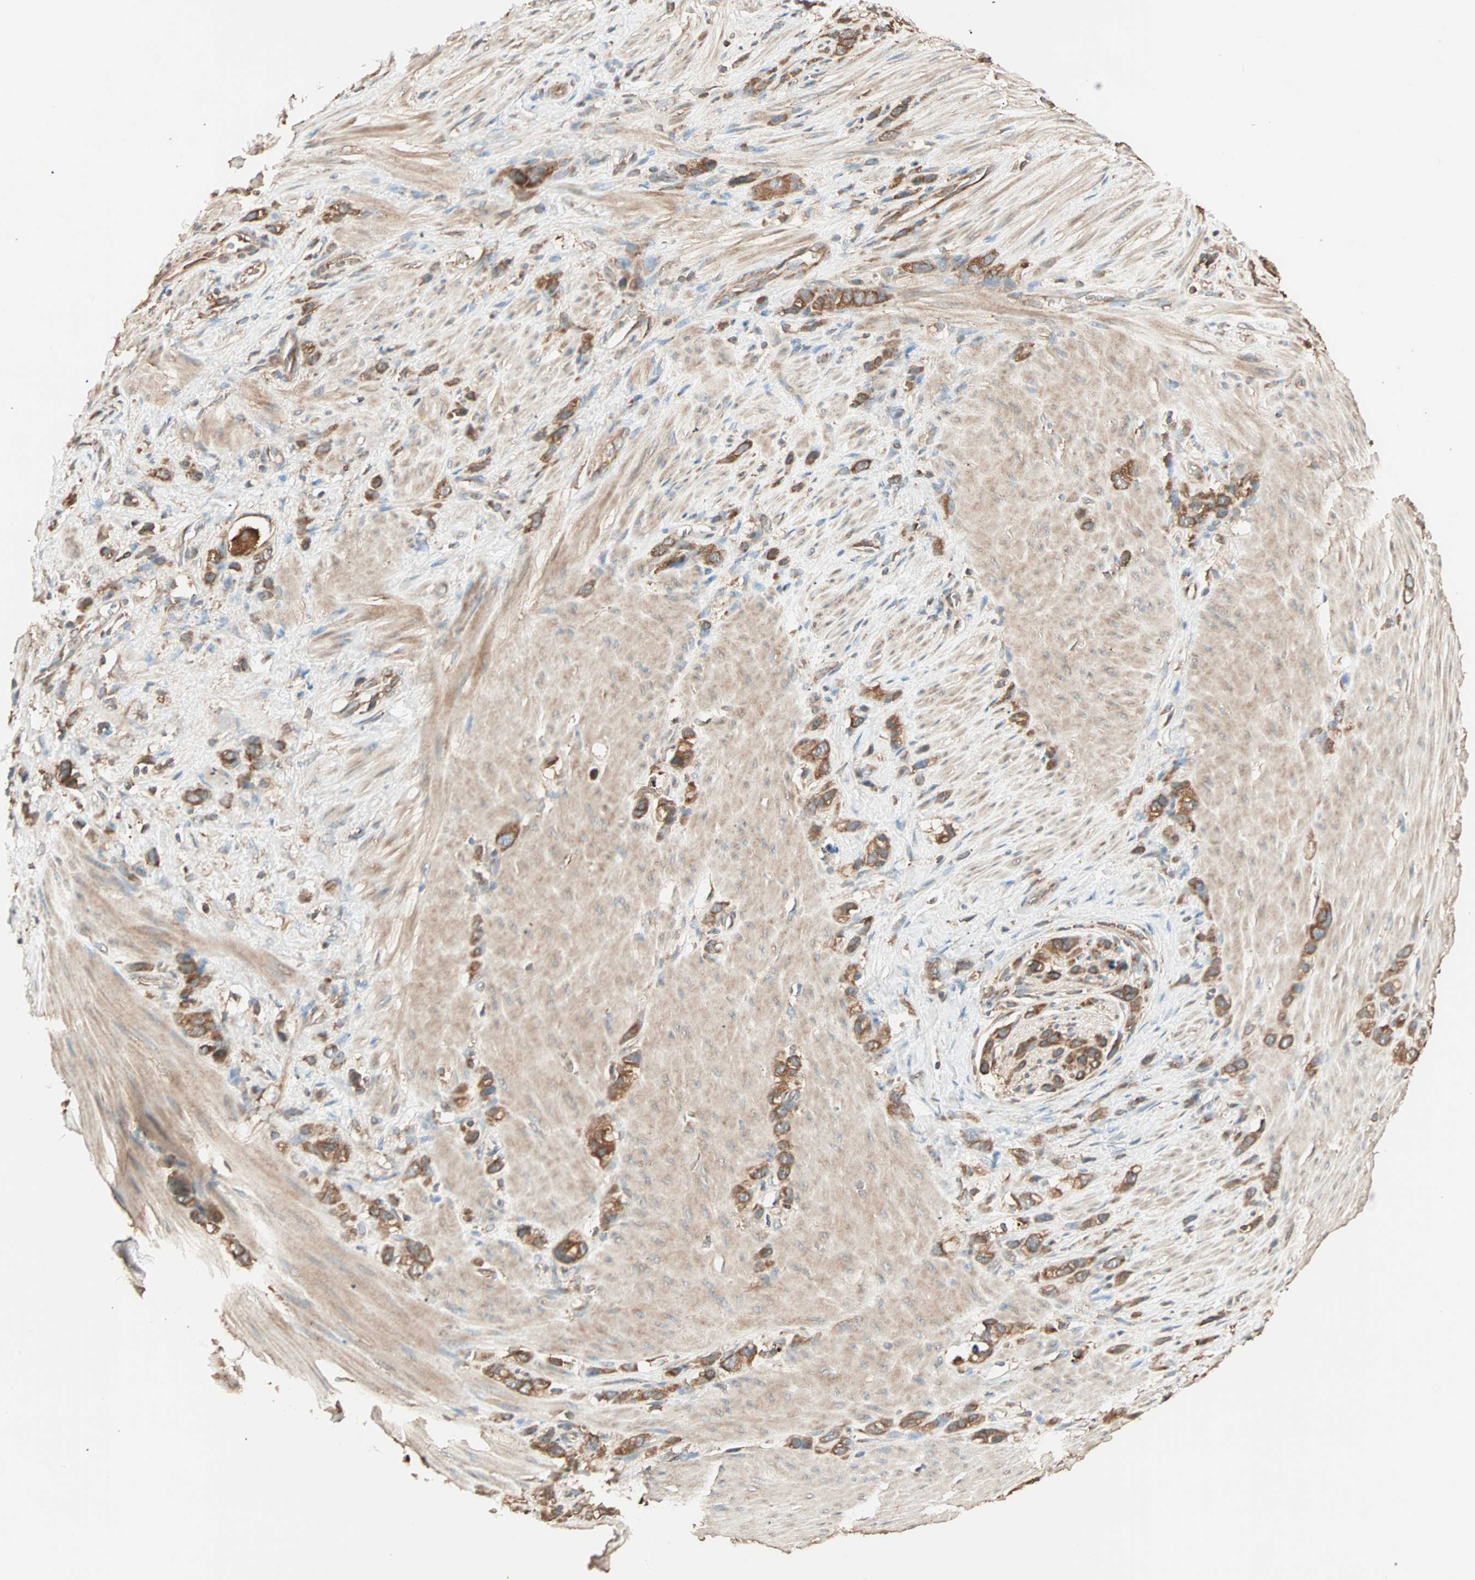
{"staining": {"intensity": "moderate", "quantity": ">75%", "location": "cytoplasmic/membranous"}, "tissue": "stomach cancer", "cell_type": "Tumor cells", "image_type": "cancer", "snomed": [{"axis": "morphology", "description": "Normal tissue, NOS"}, {"axis": "morphology", "description": "Adenocarcinoma, NOS"}, {"axis": "morphology", "description": "Adenocarcinoma, High grade"}, {"axis": "topography", "description": "Stomach, upper"}, {"axis": "topography", "description": "Stomach"}], "caption": "Tumor cells demonstrate medium levels of moderate cytoplasmic/membranous expression in about >75% of cells in stomach cancer (adenocarcinoma). (Brightfield microscopy of DAB IHC at high magnification).", "gene": "EIF4G2", "patient": {"sex": "female", "age": 65}}